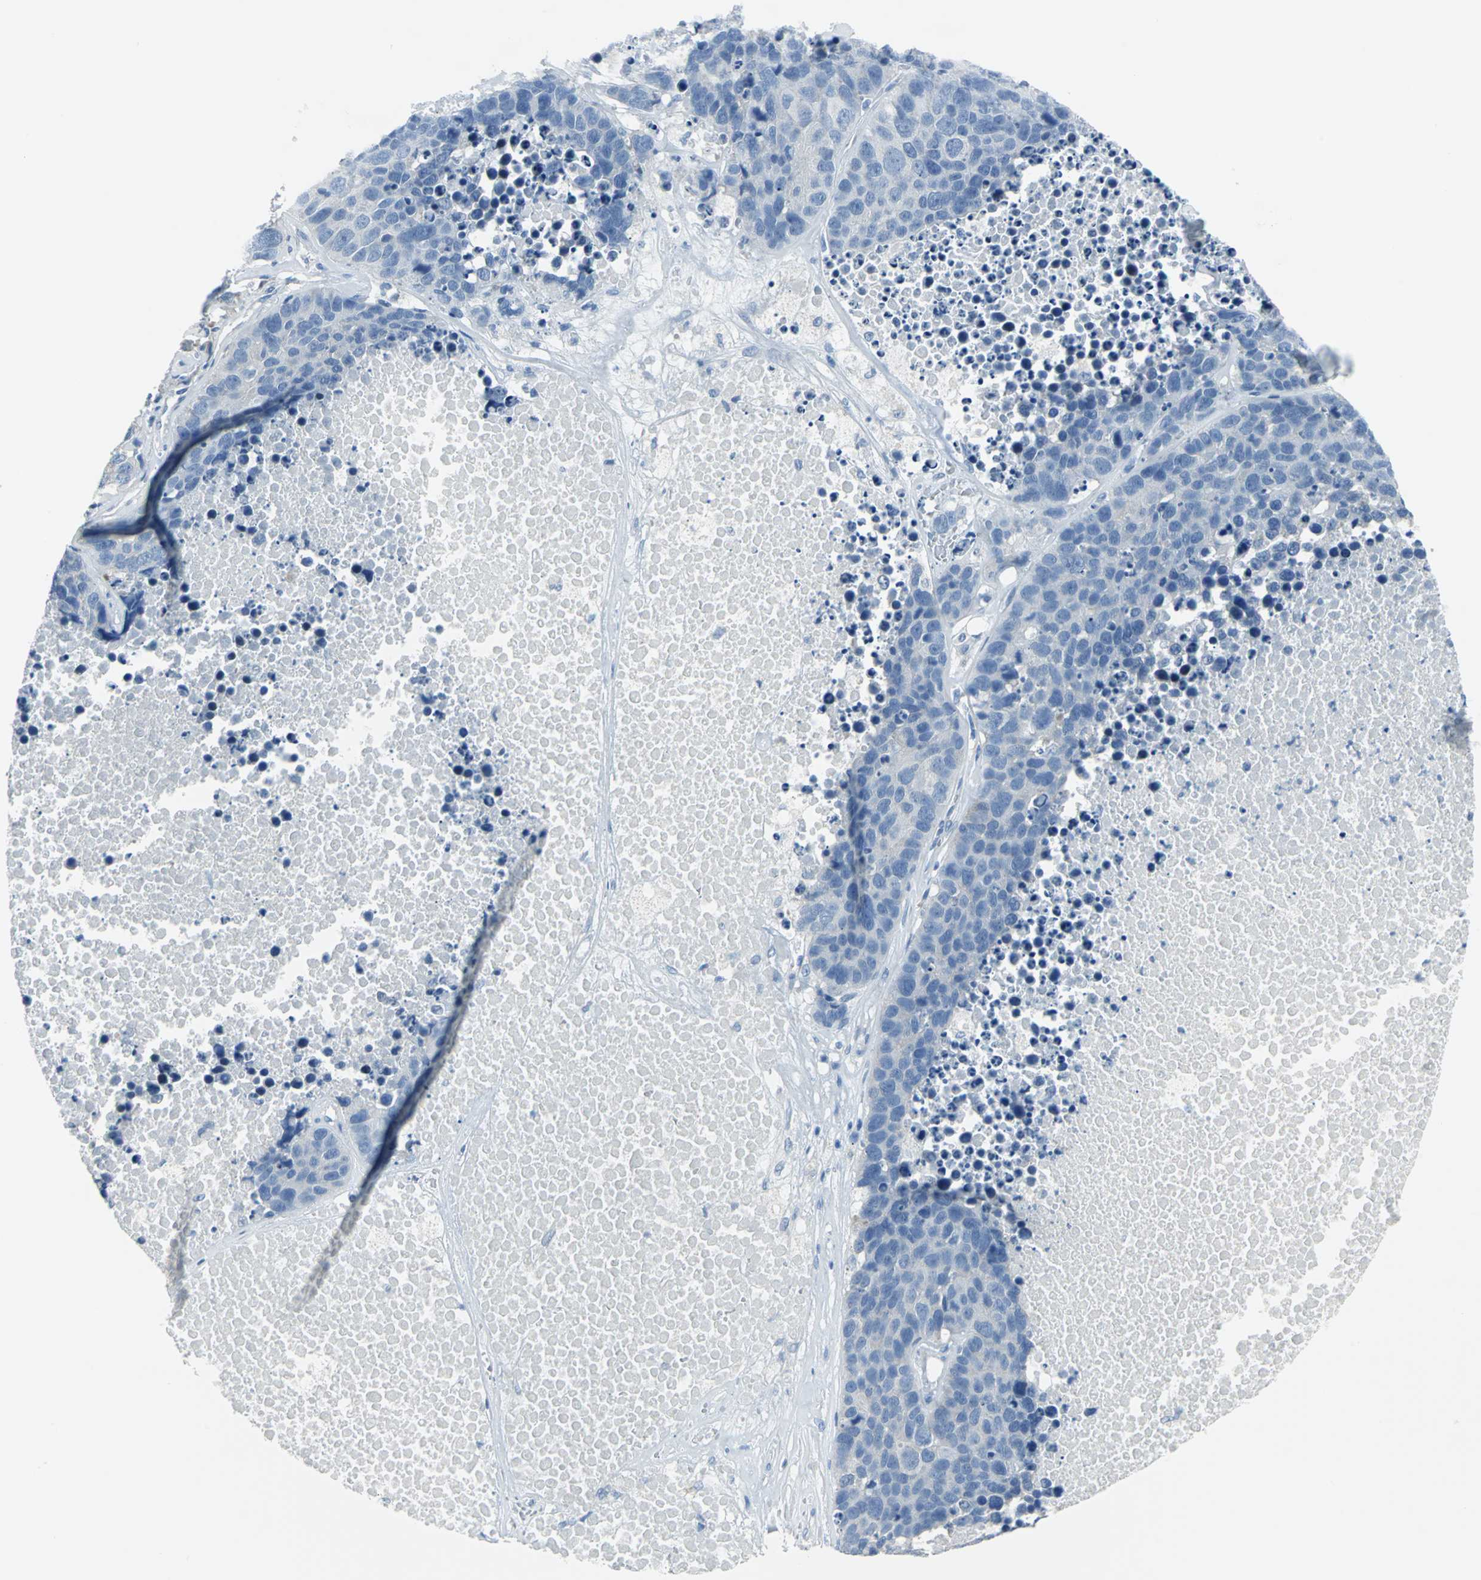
{"staining": {"intensity": "weak", "quantity": "<25%", "location": "cytoplasmic/membranous"}, "tissue": "carcinoid", "cell_type": "Tumor cells", "image_type": "cancer", "snomed": [{"axis": "morphology", "description": "Carcinoid, malignant, NOS"}, {"axis": "topography", "description": "Lung"}], "caption": "DAB immunohistochemical staining of human carcinoid shows no significant staining in tumor cells.", "gene": "DNAI2", "patient": {"sex": "male", "age": 60}}